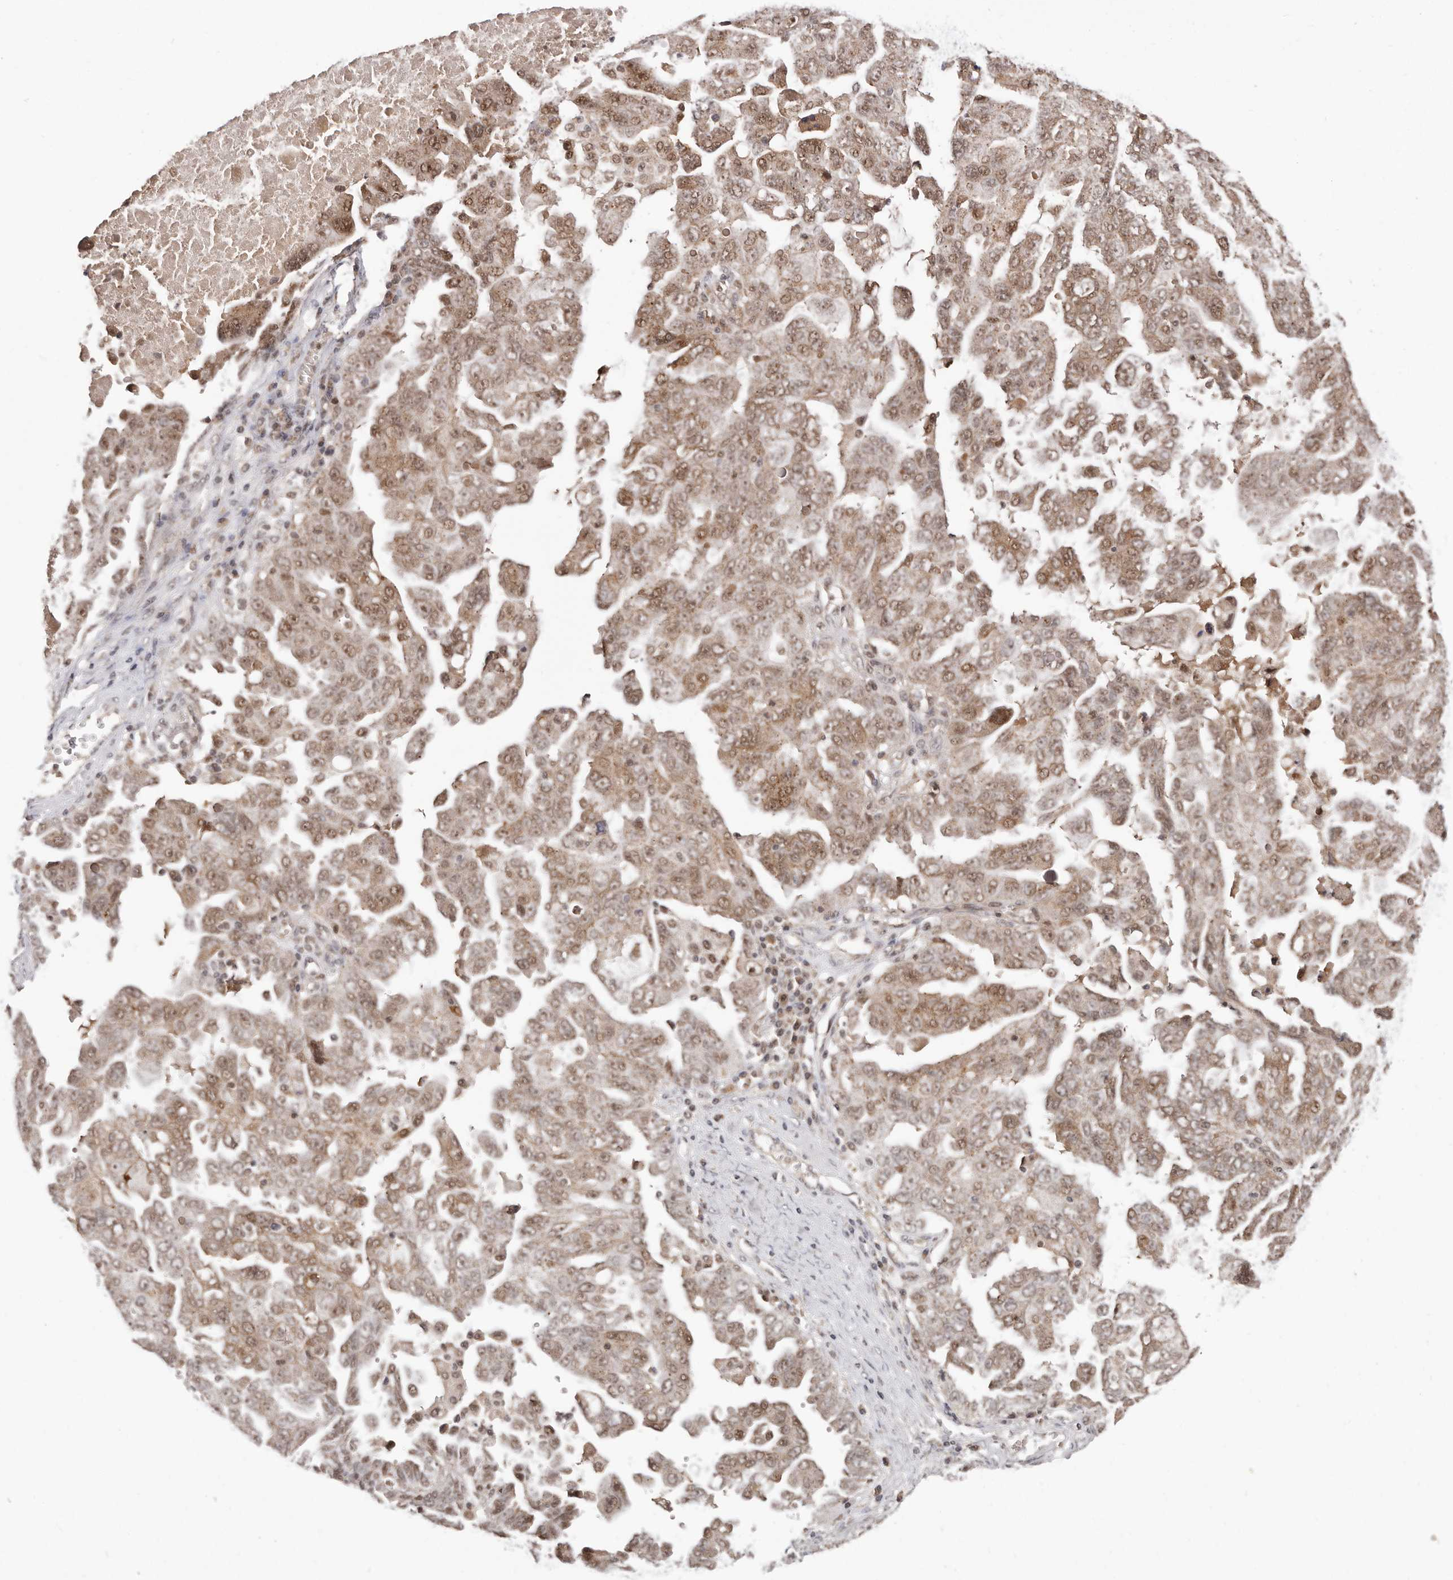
{"staining": {"intensity": "moderate", "quantity": ">75%", "location": "cytoplasmic/membranous,nuclear"}, "tissue": "ovarian cancer", "cell_type": "Tumor cells", "image_type": "cancer", "snomed": [{"axis": "morphology", "description": "Carcinoma, endometroid"}, {"axis": "topography", "description": "Ovary"}], "caption": "Immunohistochemical staining of human ovarian cancer (endometroid carcinoma) exhibits medium levels of moderate cytoplasmic/membranous and nuclear protein positivity in about >75% of tumor cells. The protein is stained brown, and the nuclei are stained in blue (DAB (3,3'-diaminobenzidine) IHC with brightfield microscopy, high magnification).", "gene": "MED8", "patient": {"sex": "female", "age": 62}}